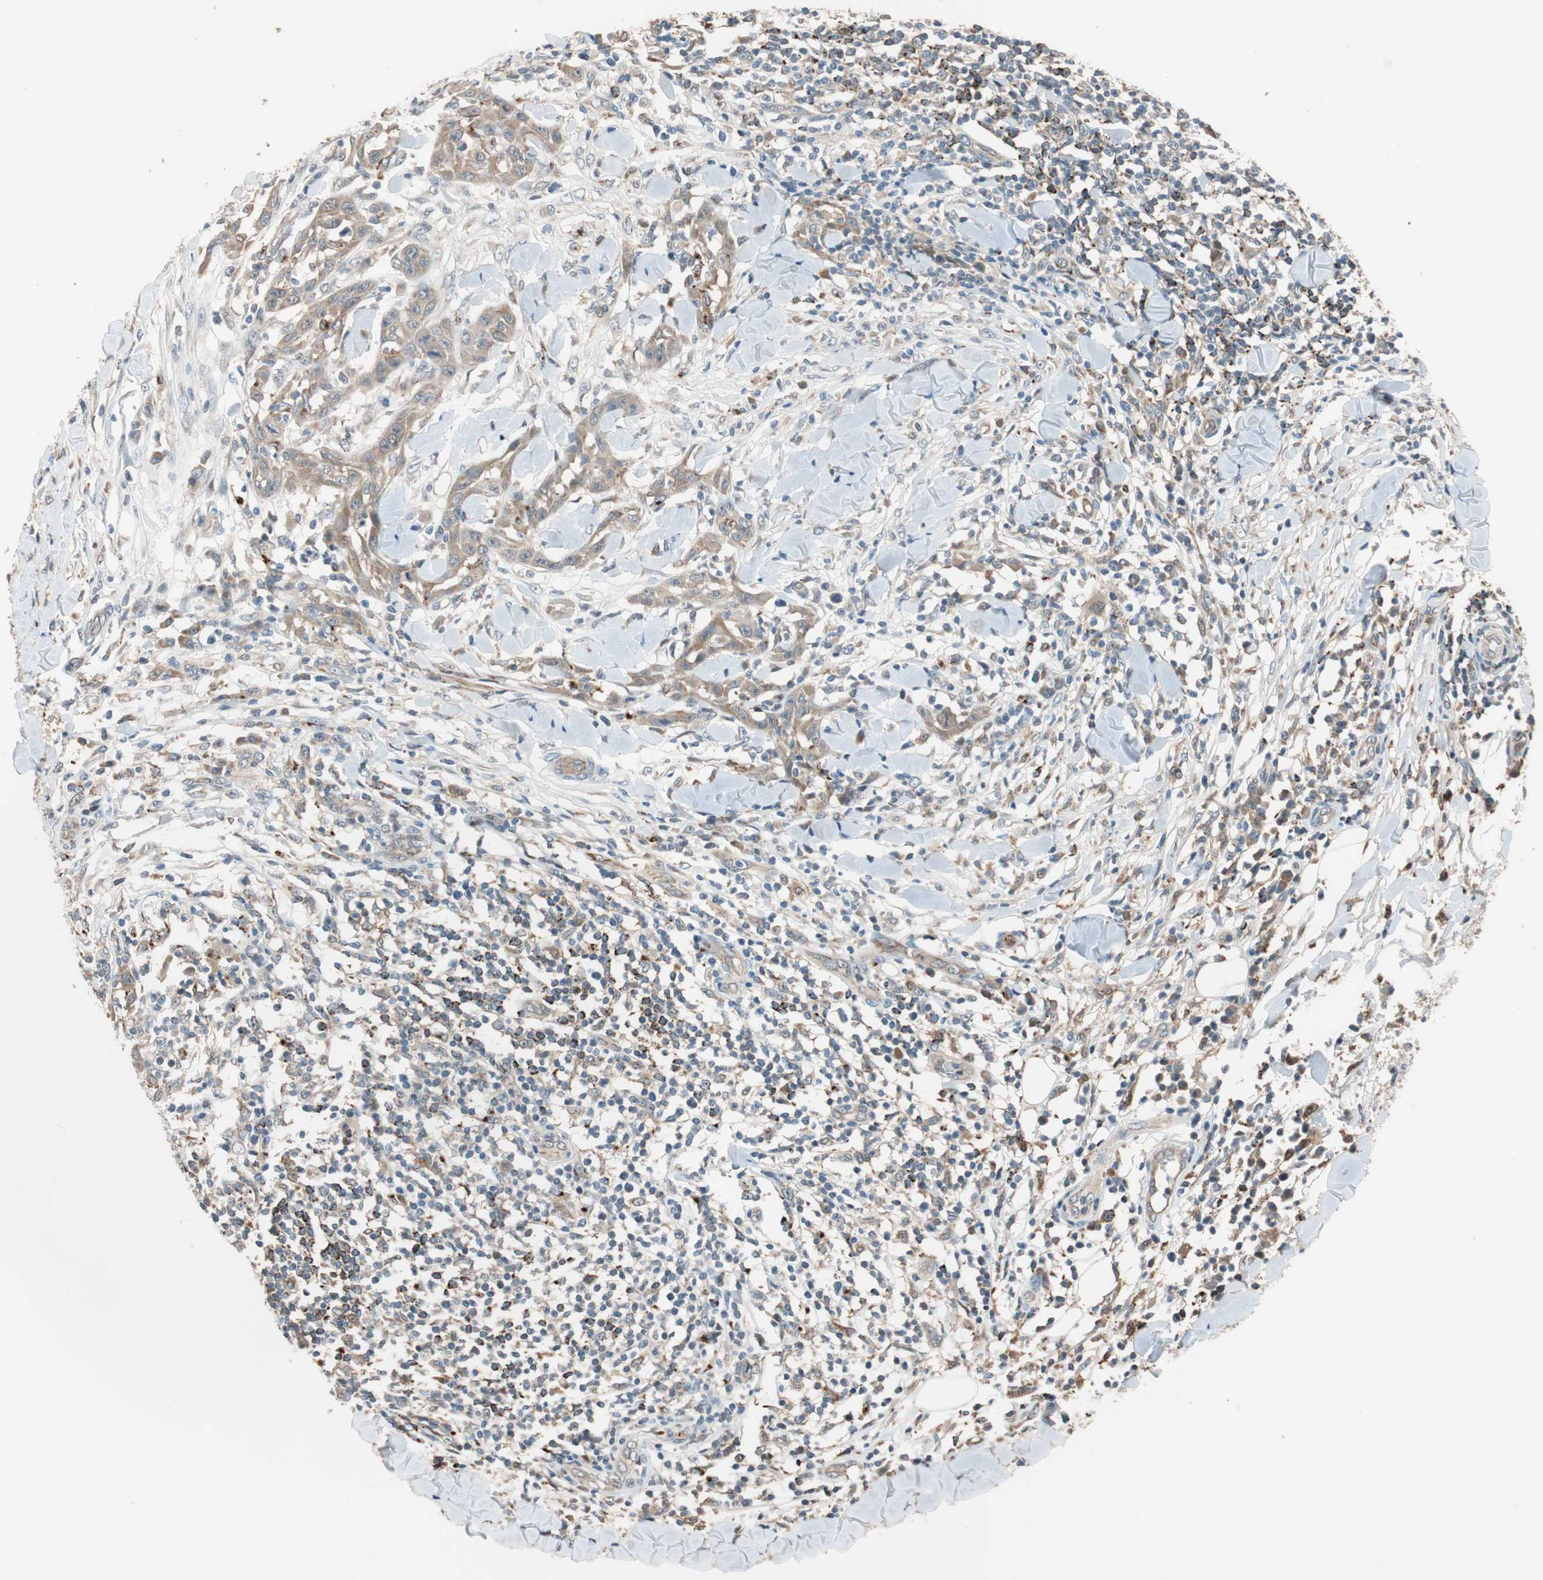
{"staining": {"intensity": "moderate", "quantity": ">75%", "location": "cytoplasmic/membranous"}, "tissue": "skin cancer", "cell_type": "Tumor cells", "image_type": "cancer", "snomed": [{"axis": "morphology", "description": "Squamous cell carcinoma, NOS"}, {"axis": "topography", "description": "Skin"}], "caption": "This micrograph reveals IHC staining of human skin squamous cell carcinoma, with medium moderate cytoplasmic/membranous positivity in approximately >75% of tumor cells.", "gene": "PIK3R3", "patient": {"sex": "male", "age": 24}}